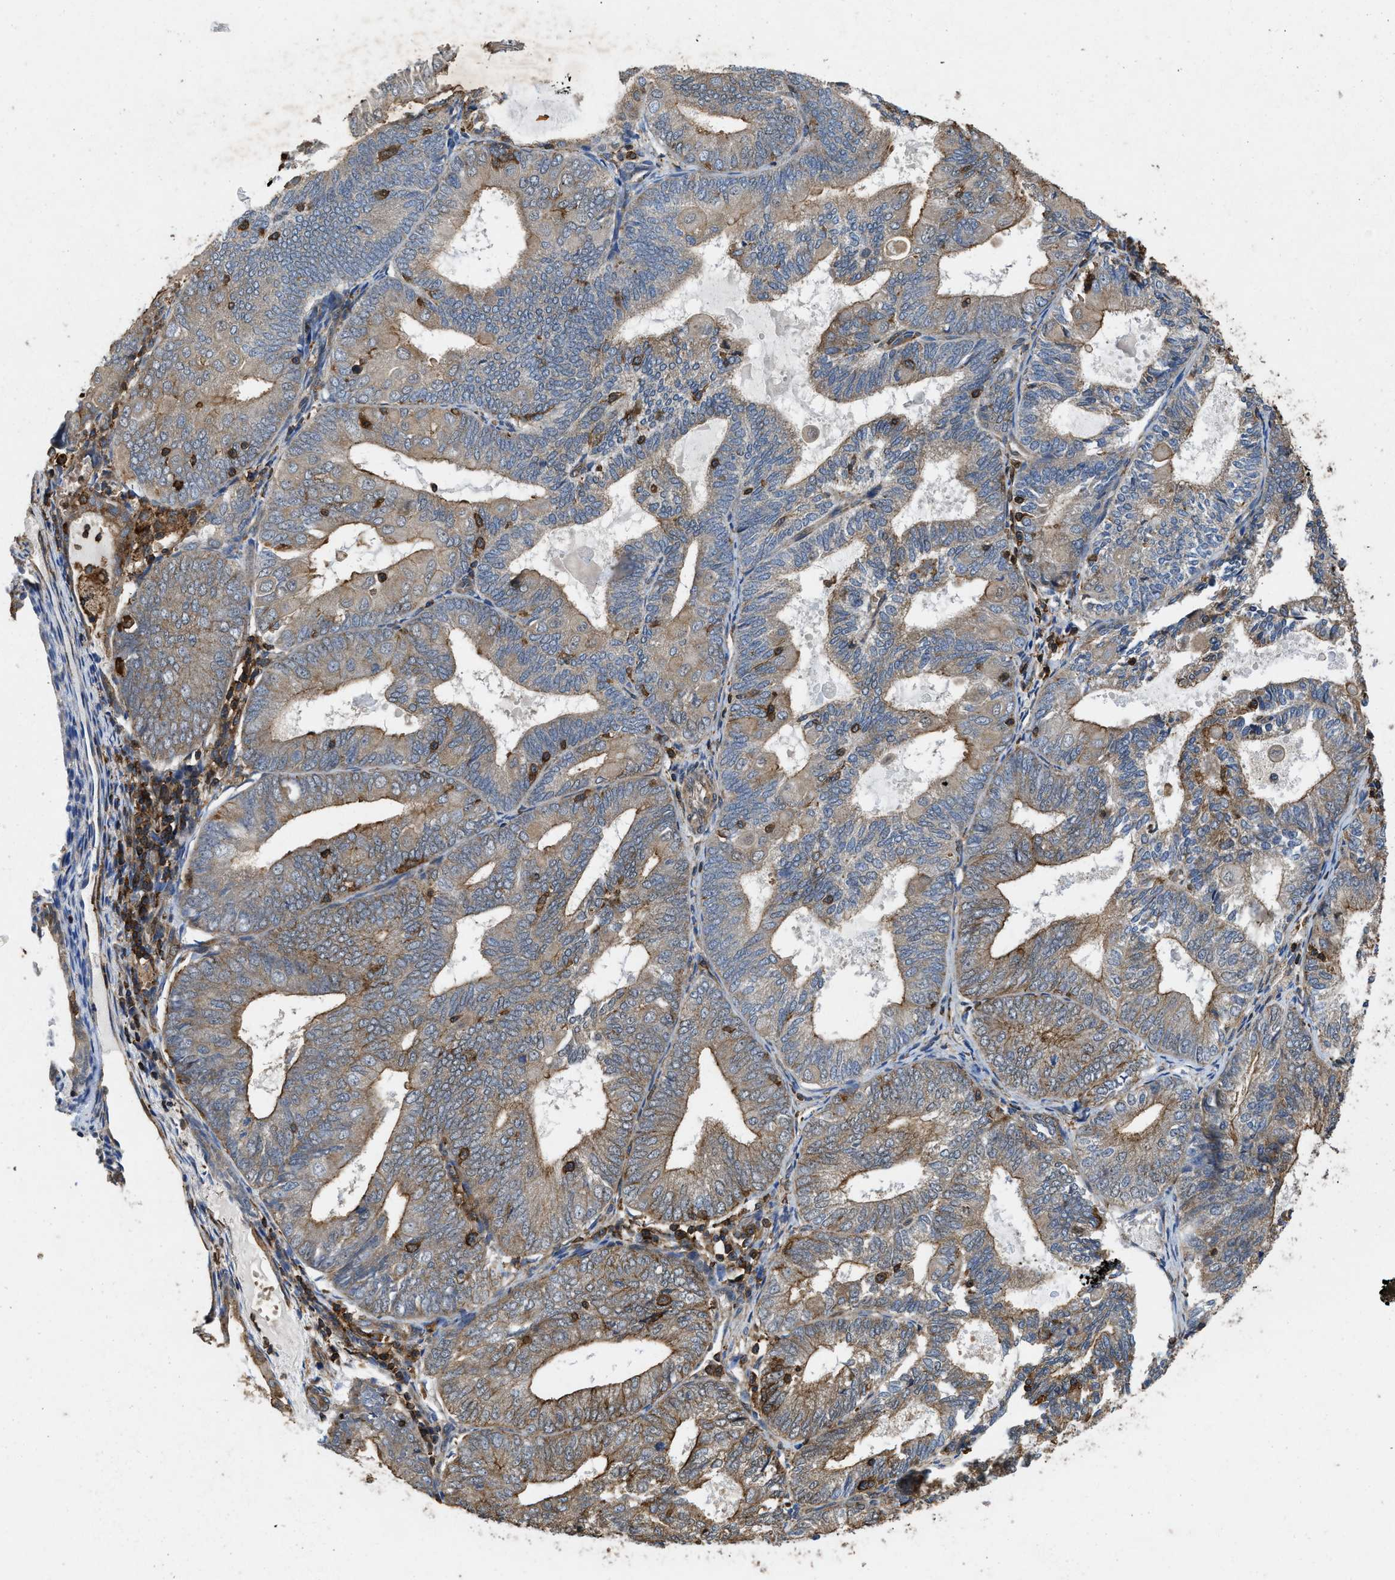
{"staining": {"intensity": "weak", "quantity": ">75%", "location": "cytoplasmic/membranous"}, "tissue": "endometrial cancer", "cell_type": "Tumor cells", "image_type": "cancer", "snomed": [{"axis": "morphology", "description": "Adenocarcinoma, NOS"}, {"axis": "topography", "description": "Endometrium"}], "caption": "A high-resolution micrograph shows immunohistochemistry staining of endometrial adenocarcinoma, which demonstrates weak cytoplasmic/membranous positivity in approximately >75% of tumor cells. Ihc stains the protein of interest in brown and the nuclei are stained blue.", "gene": "LINGO2", "patient": {"sex": "female", "age": 81}}